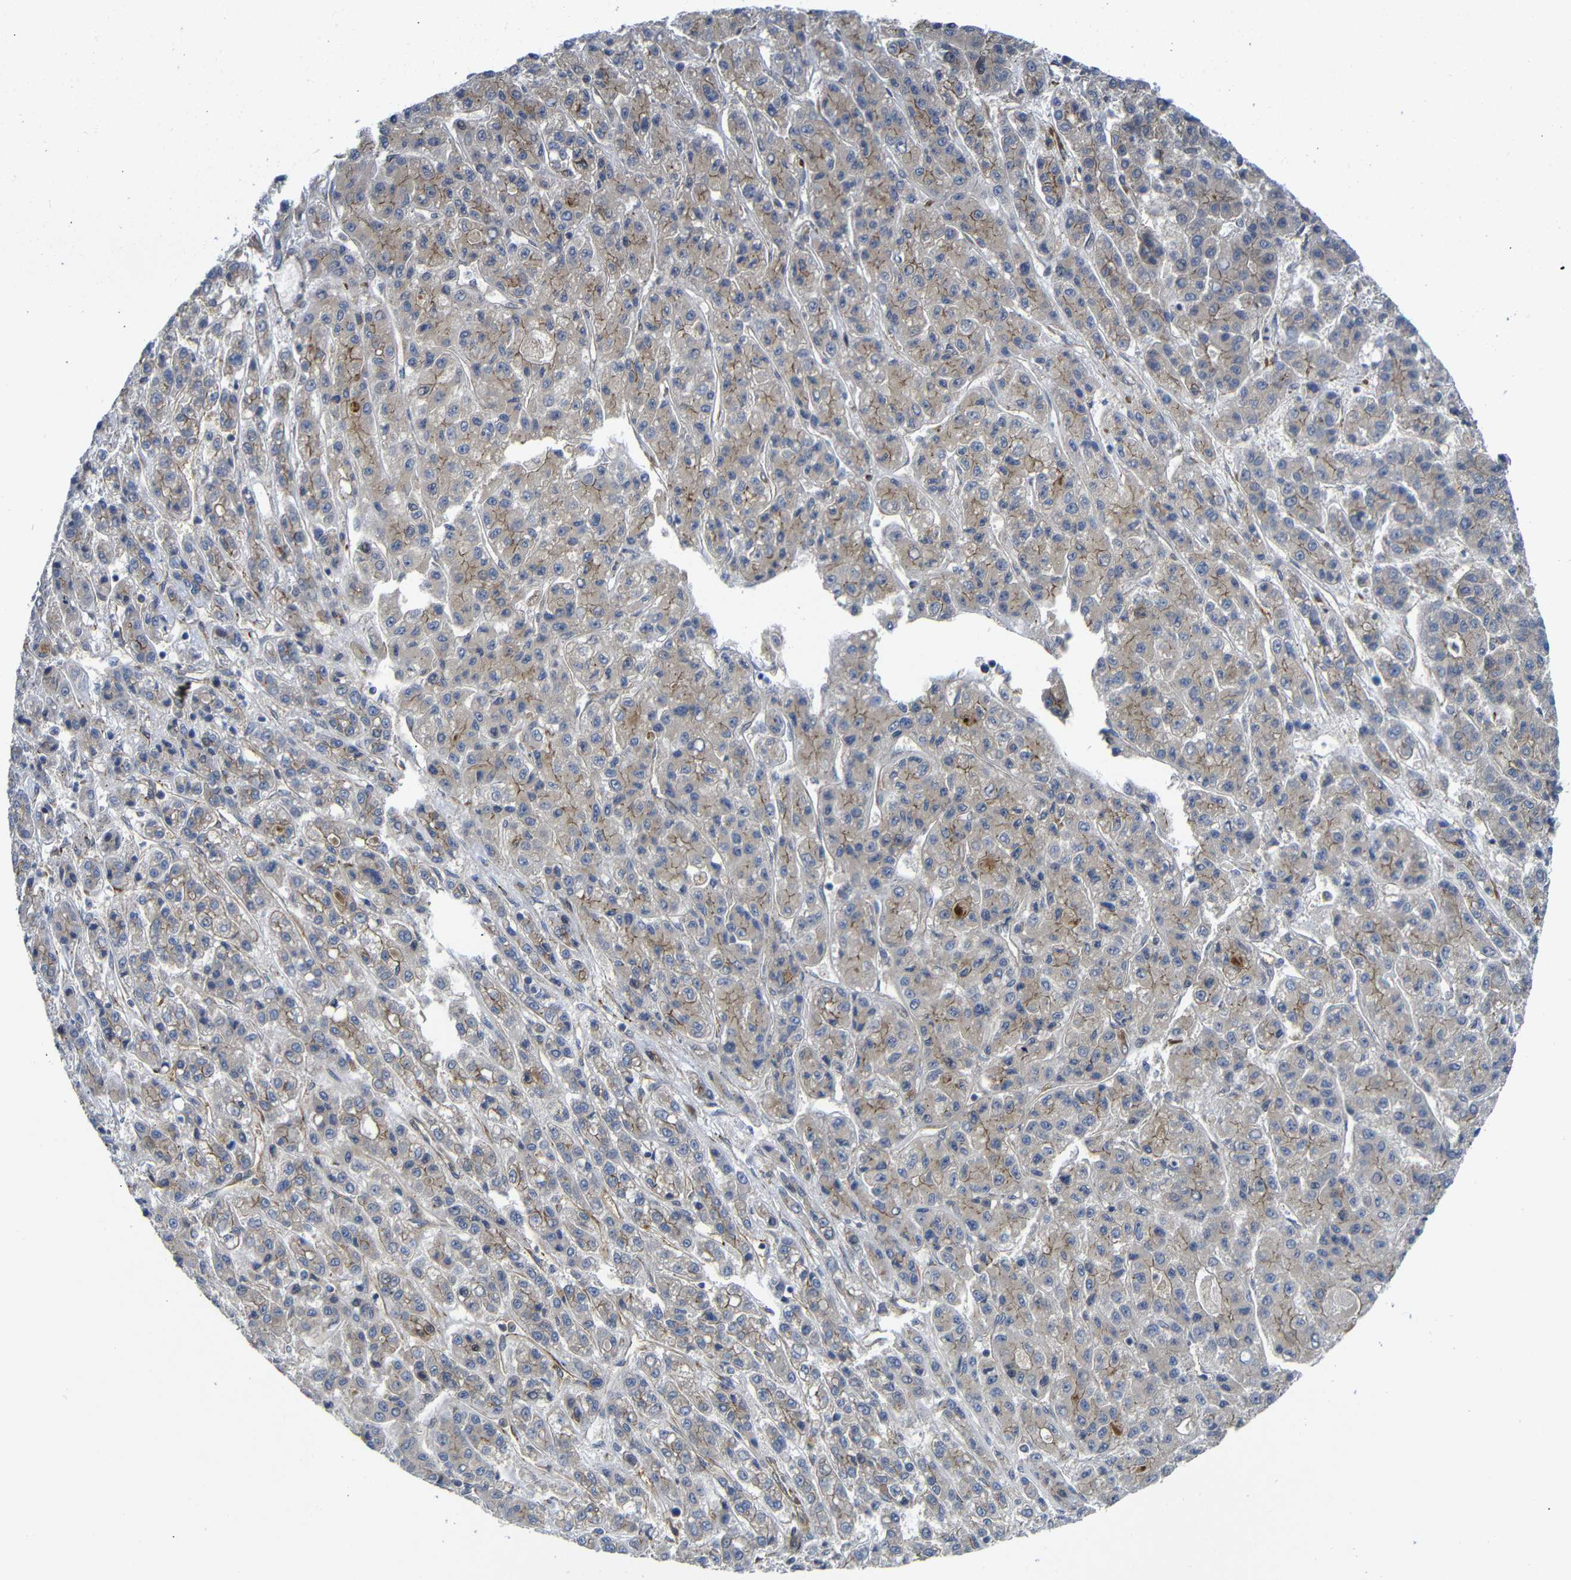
{"staining": {"intensity": "weak", "quantity": "25%-75%", "location": "cytoplasmic/membranous"}, "tissue": "liver cancer", "cell_type": "Tumor cells", "image_type": "cancer", "snomed": [{"axis": "morphology", "description": "Carcinoma, Hepatocellular, NOS"}, {"axis": "topography", "description": "Liver"}], "caption": "DAB immunohistochemical staining of liver cancer (hepatocellular carcinoma) displays weak cytoplasmic/membranous protein staining in about 25%-75% of tumor cells.", "gene": "PARP14", "patient": {"sex": "male", "age": 70}}